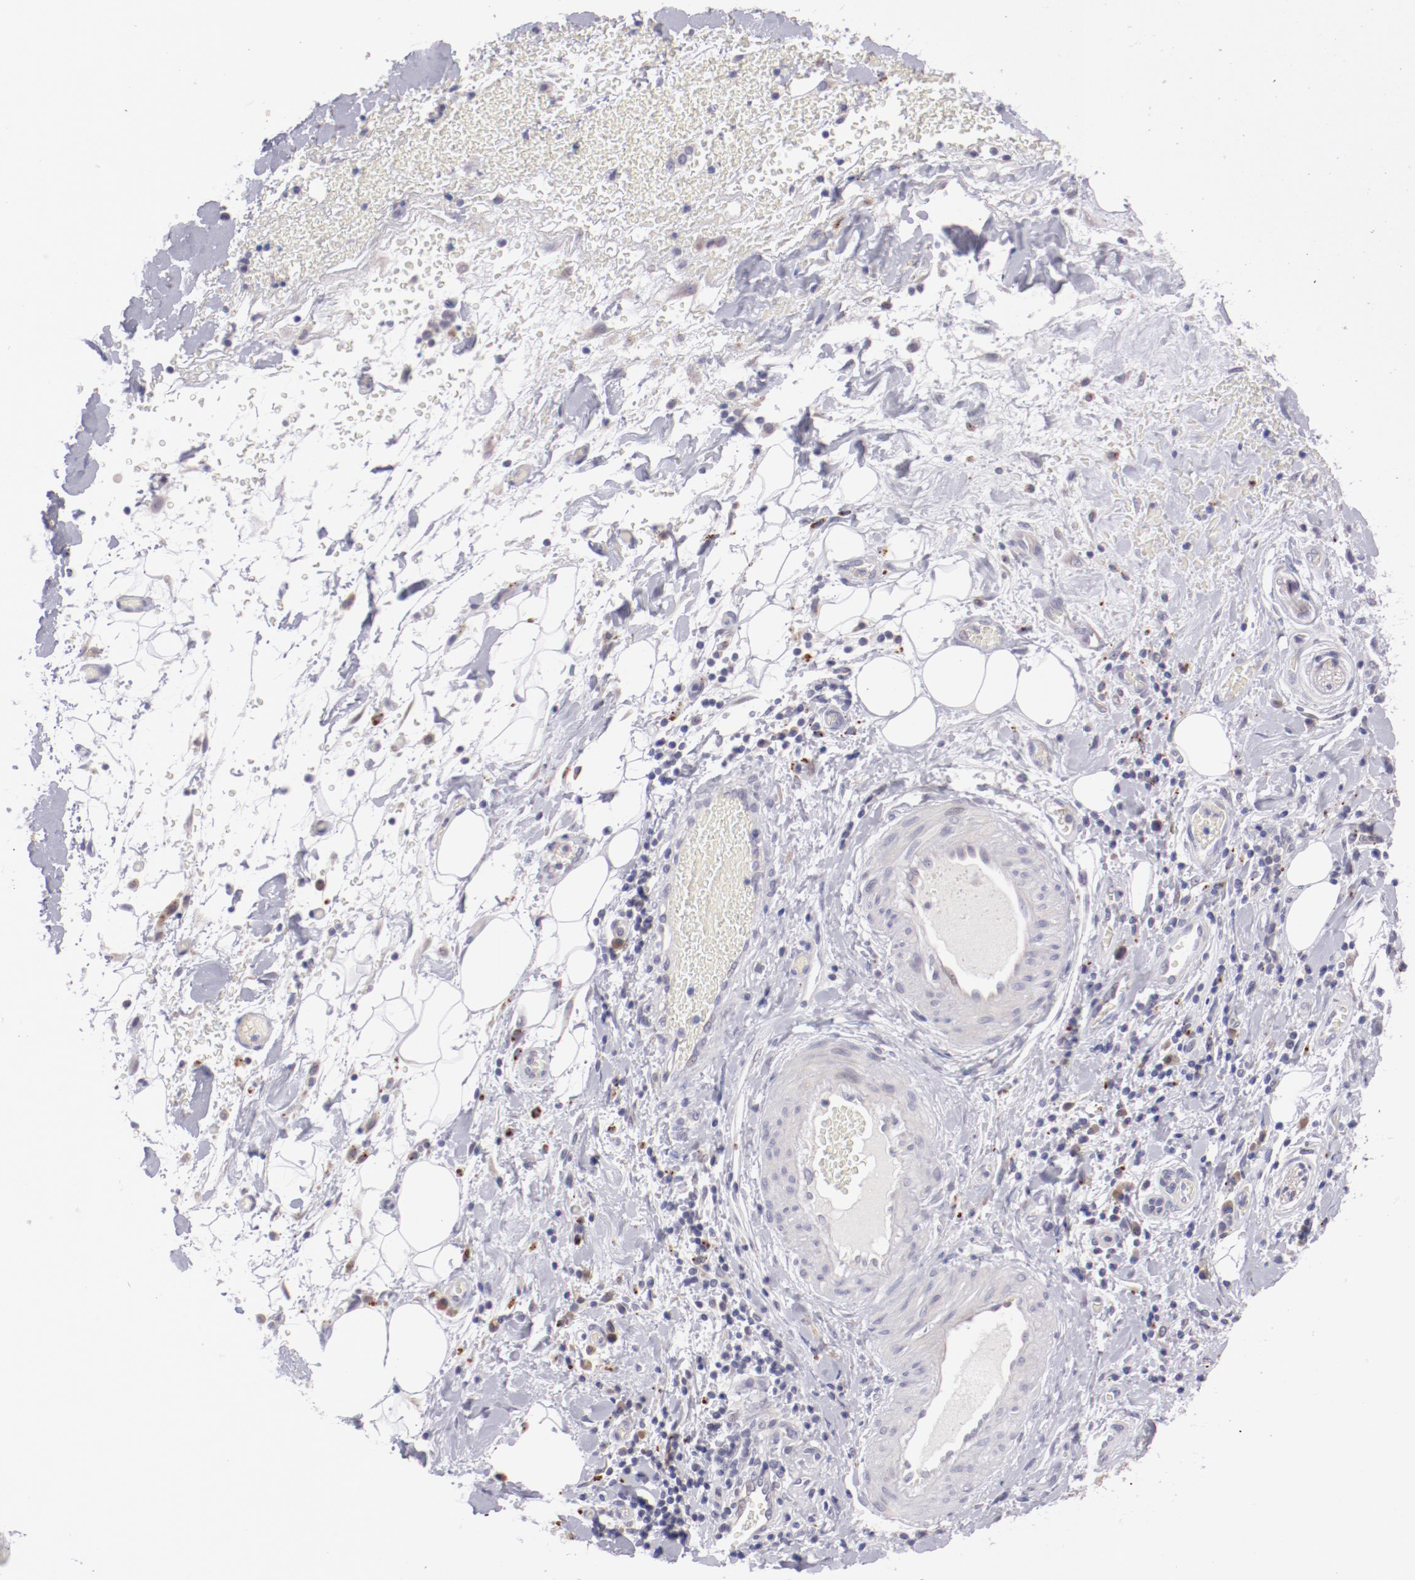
{"staining": {"intensity": "weak", "quantity": "<25%", "location": "cytoplasmic/membranous"}, "tissue": "liver cancer", "cell_type": "Tumor cells", "image_type": "cancer", "snomed": [{"axis": "morphology", "description": "Cholangiocarcinoma"}, {"axis": "topography", "description": "Liver"}], "caption": "A high-resolution micrograph shows immunohistochemistry staining of cholangiocarcinoma (liver), which exhibits no significant staining in tumor cells.", "gene": "TRAF3", "patient": {"sex": "male", "age": 58}}